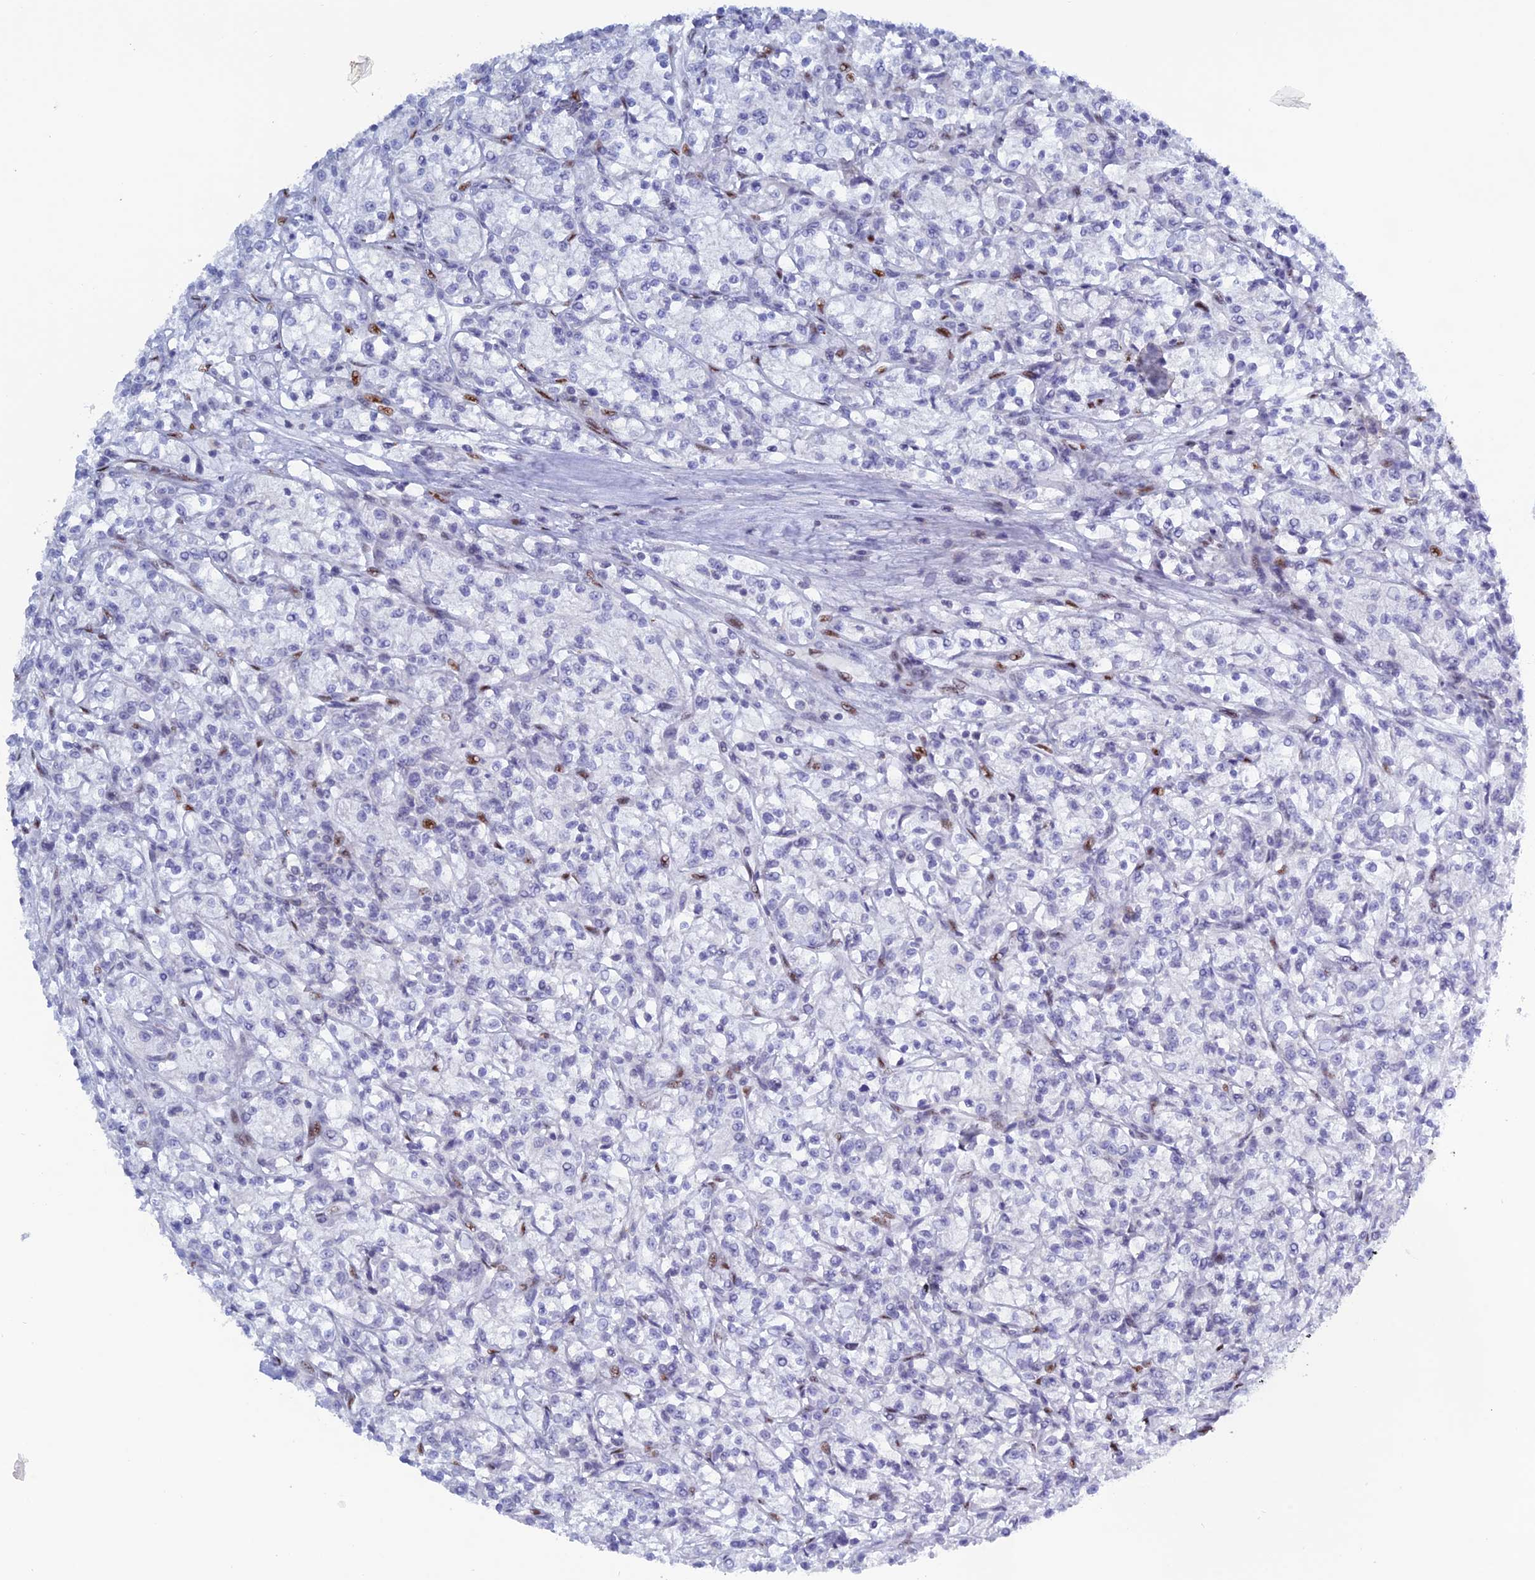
{"staining": {"intensity": "negative", "quantity": "none", "location": "none"}, "tissue": "renal cancer", "cell_type": "Tumor cells", "image_type": "cancer", "snomed": [{"axis": "morphology", "description": "Adenocarcinoma, NOS"}, {"axis": "topography", "description": "Kidney"}], "caption": "The micrograph demonstrates no significant expression in tumor cells of renal cancer (adenocarcinoma).", "gene": "NOL4L", "patient": {"sex": "female", "age": 59}}